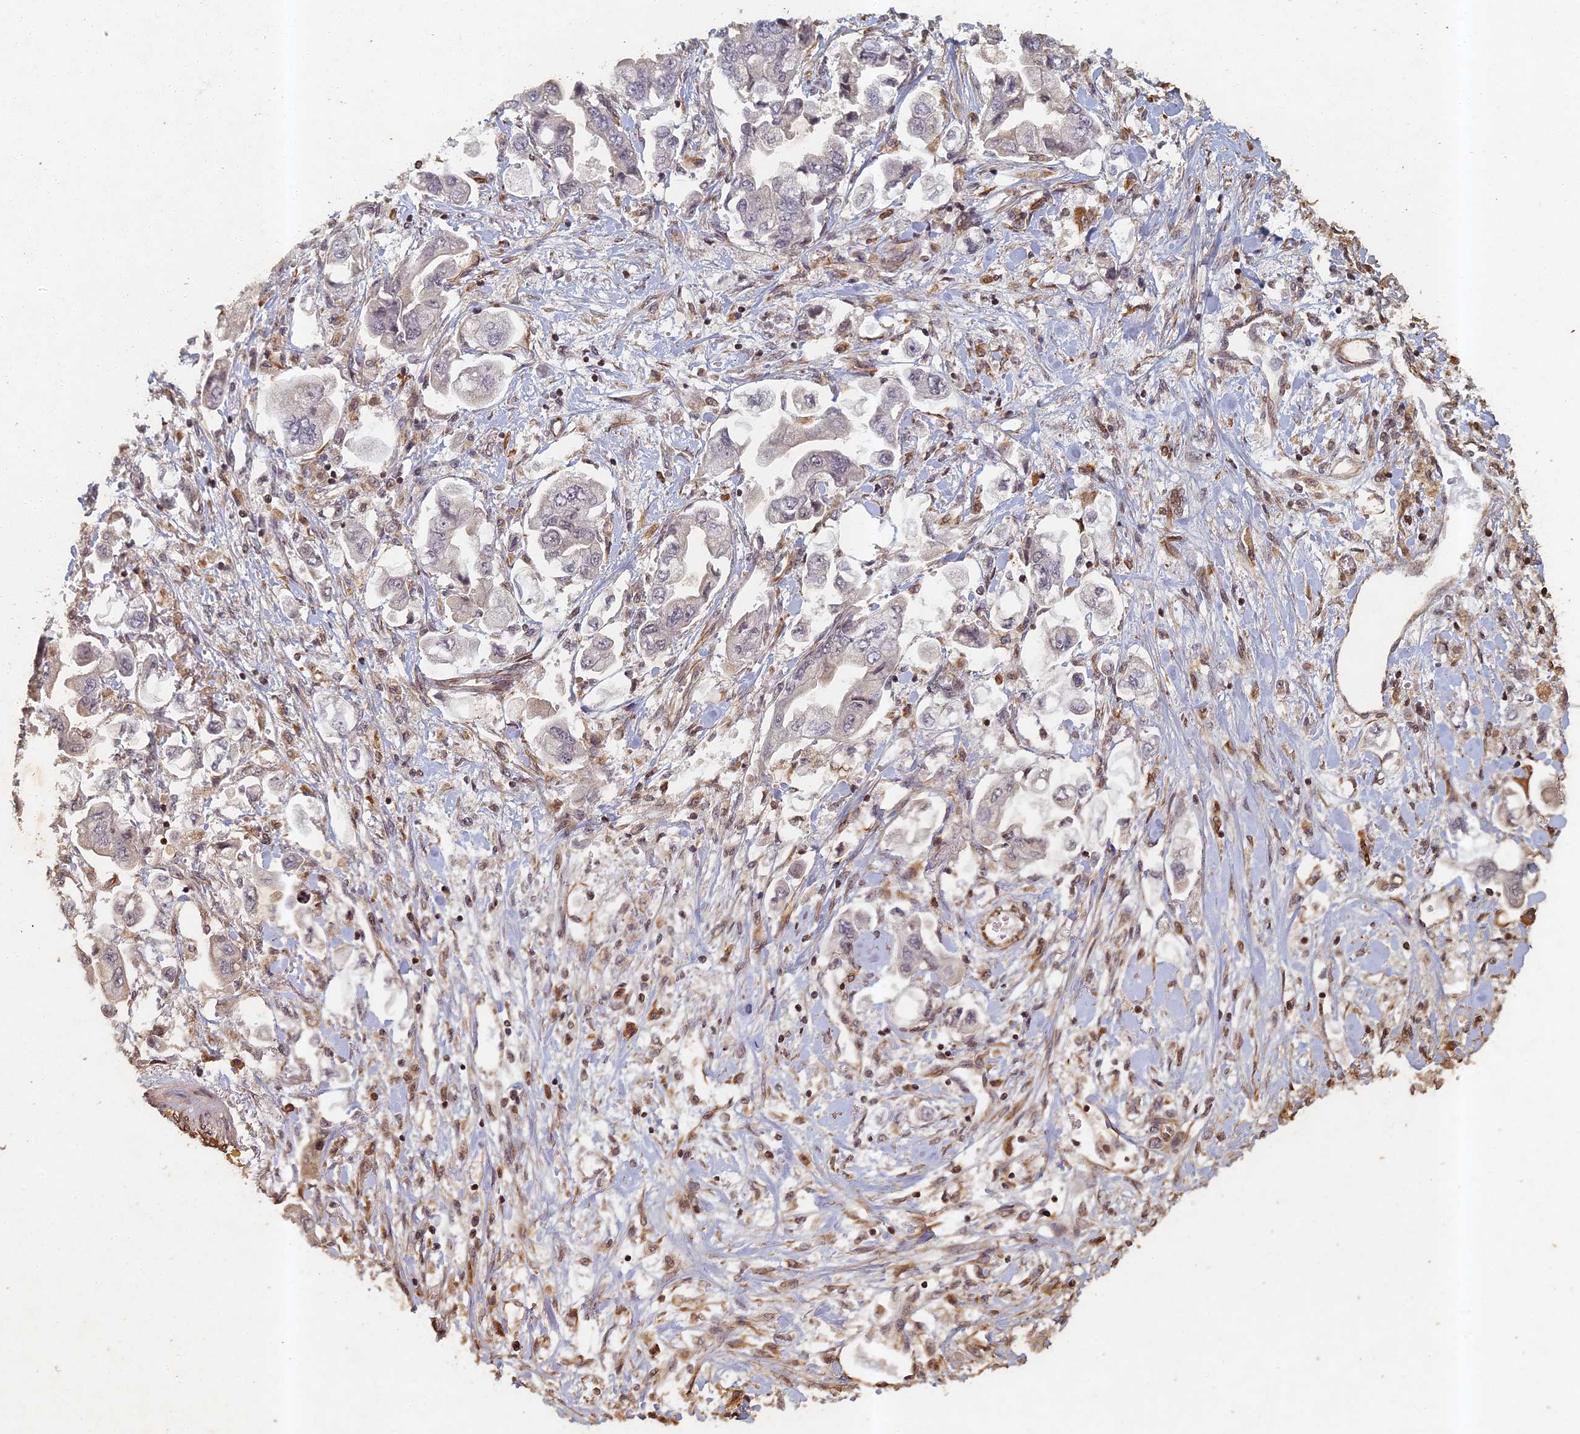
{"staining": {"intensity": "weak", "quantity": "<25%", "location": "cytoplasmic/membranous"}, "tissue": "stomach cancer", "cell_type": "Tumor cells", "image_type": "cancer", "snomed": [{"axis": "morphology", "description": "Adenocarcinoma, NOS"}, {"axis": "topography", "description": "Stomach"}], "caption": "High magnification brightfield microscopy of stomach cancer (adenocarcinoma) stained with DAB (brown) and counterstained with hematoxylin (blue): tumor cells show no significant positivity. Brightfield microscopy of immunohistochemistry stained with DAB (brown) and hematoxylin (blue), captured at high magnification.", "gene": "ABCB10", "patient": {"sex": "male", "age": 62}}